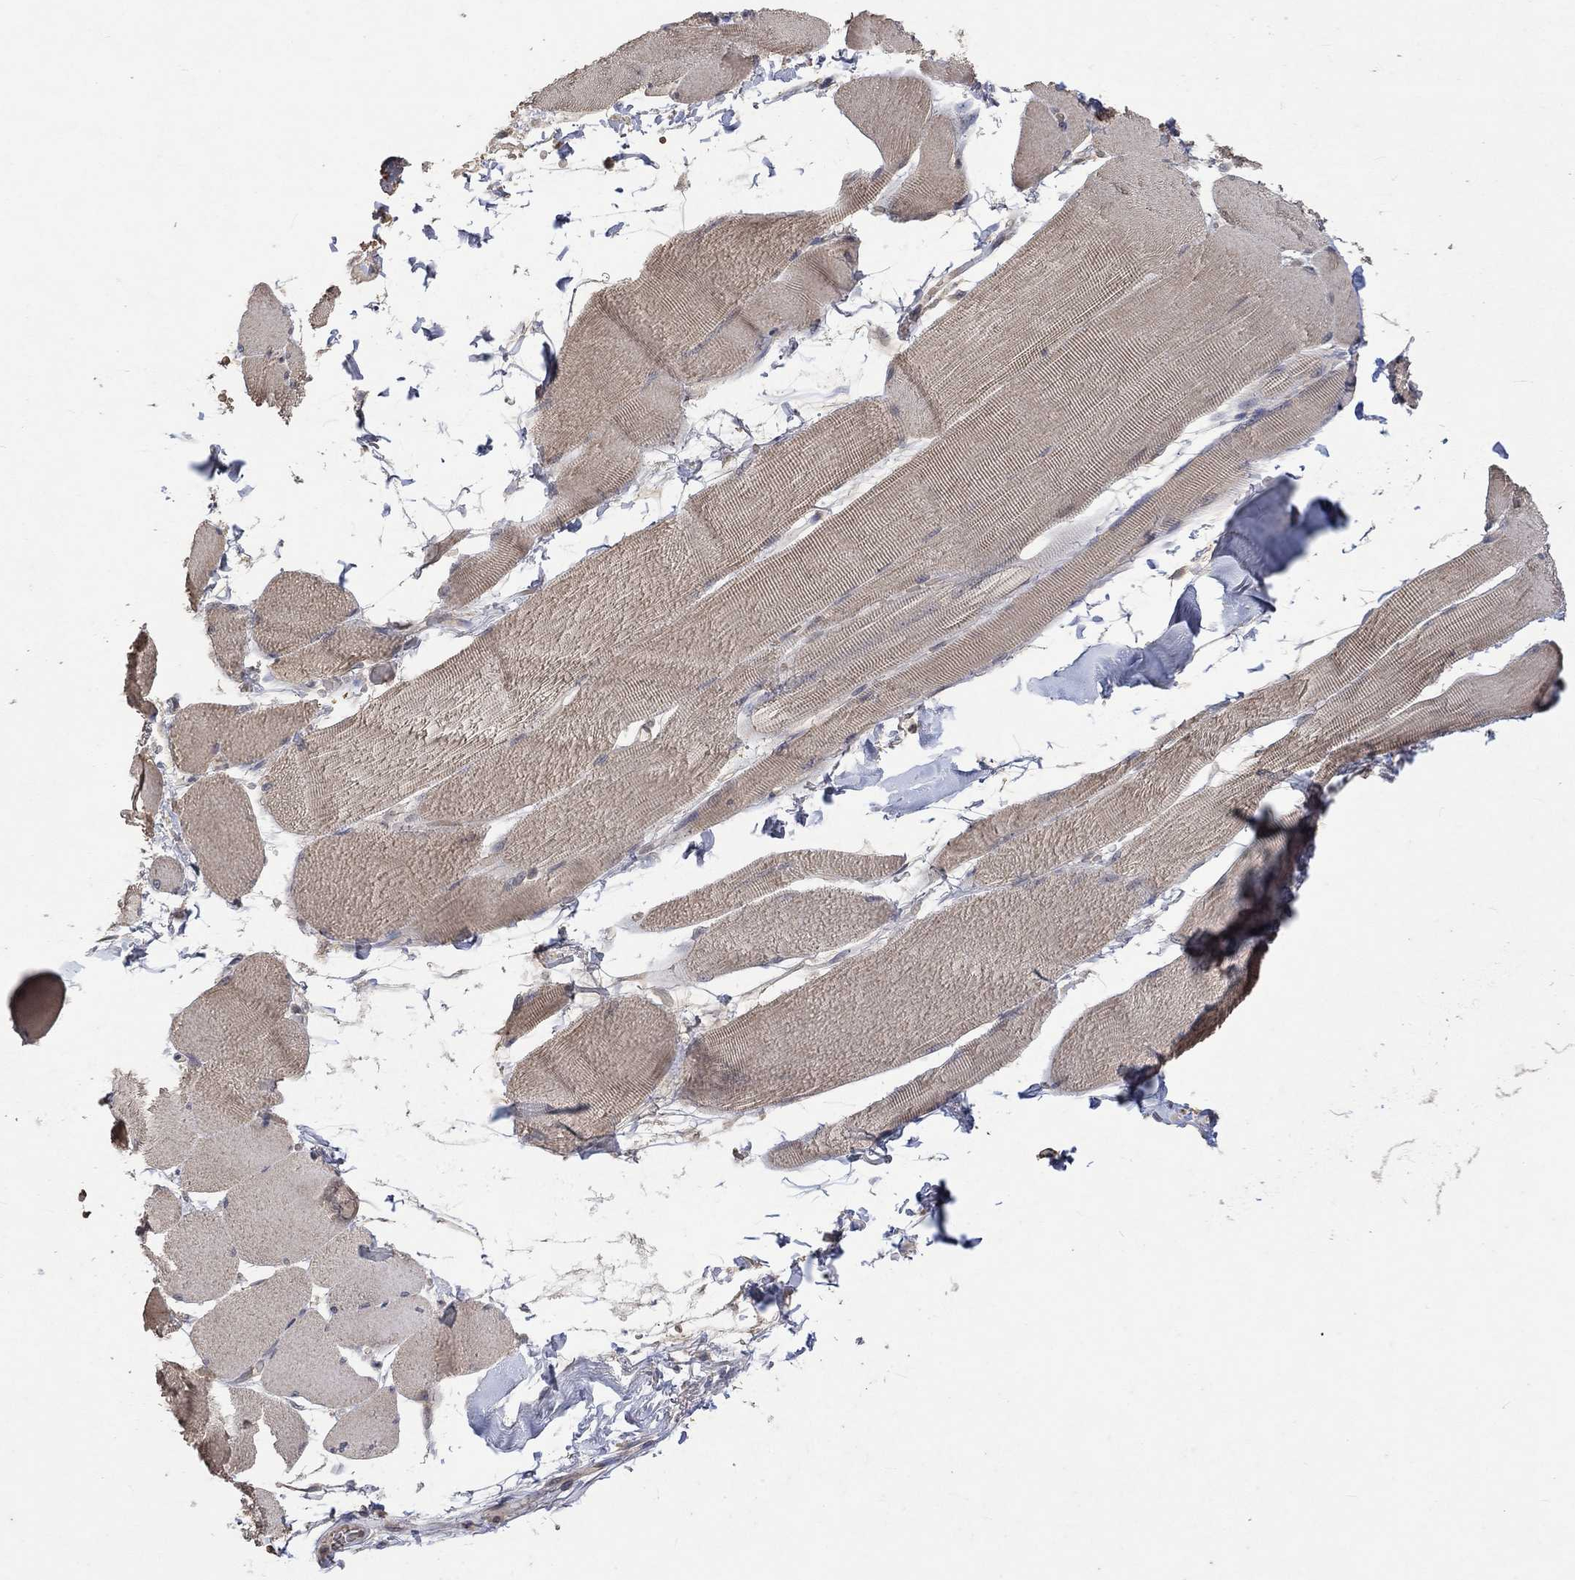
{"staining": {"intensity": "moderate", "quantity": "<25%", "location": "cytoplasmic/membranous"}, "tissue": "skeletal muscle", "cell_type": "Myocytes", "image_type": "normal", "snomed": [{"axis": "morphology", "description": "Normal tissue, NOS"}, {"axis": "topography", "description": "Skeletal muscle"}], "caption": "Skeletal muscle stained with IHC shows moderate cytoplasmic/membranous positivity in about <25% of myocytes.", "gene": "GRIN2D", "patient": {"sex": "male", "age": 56}}